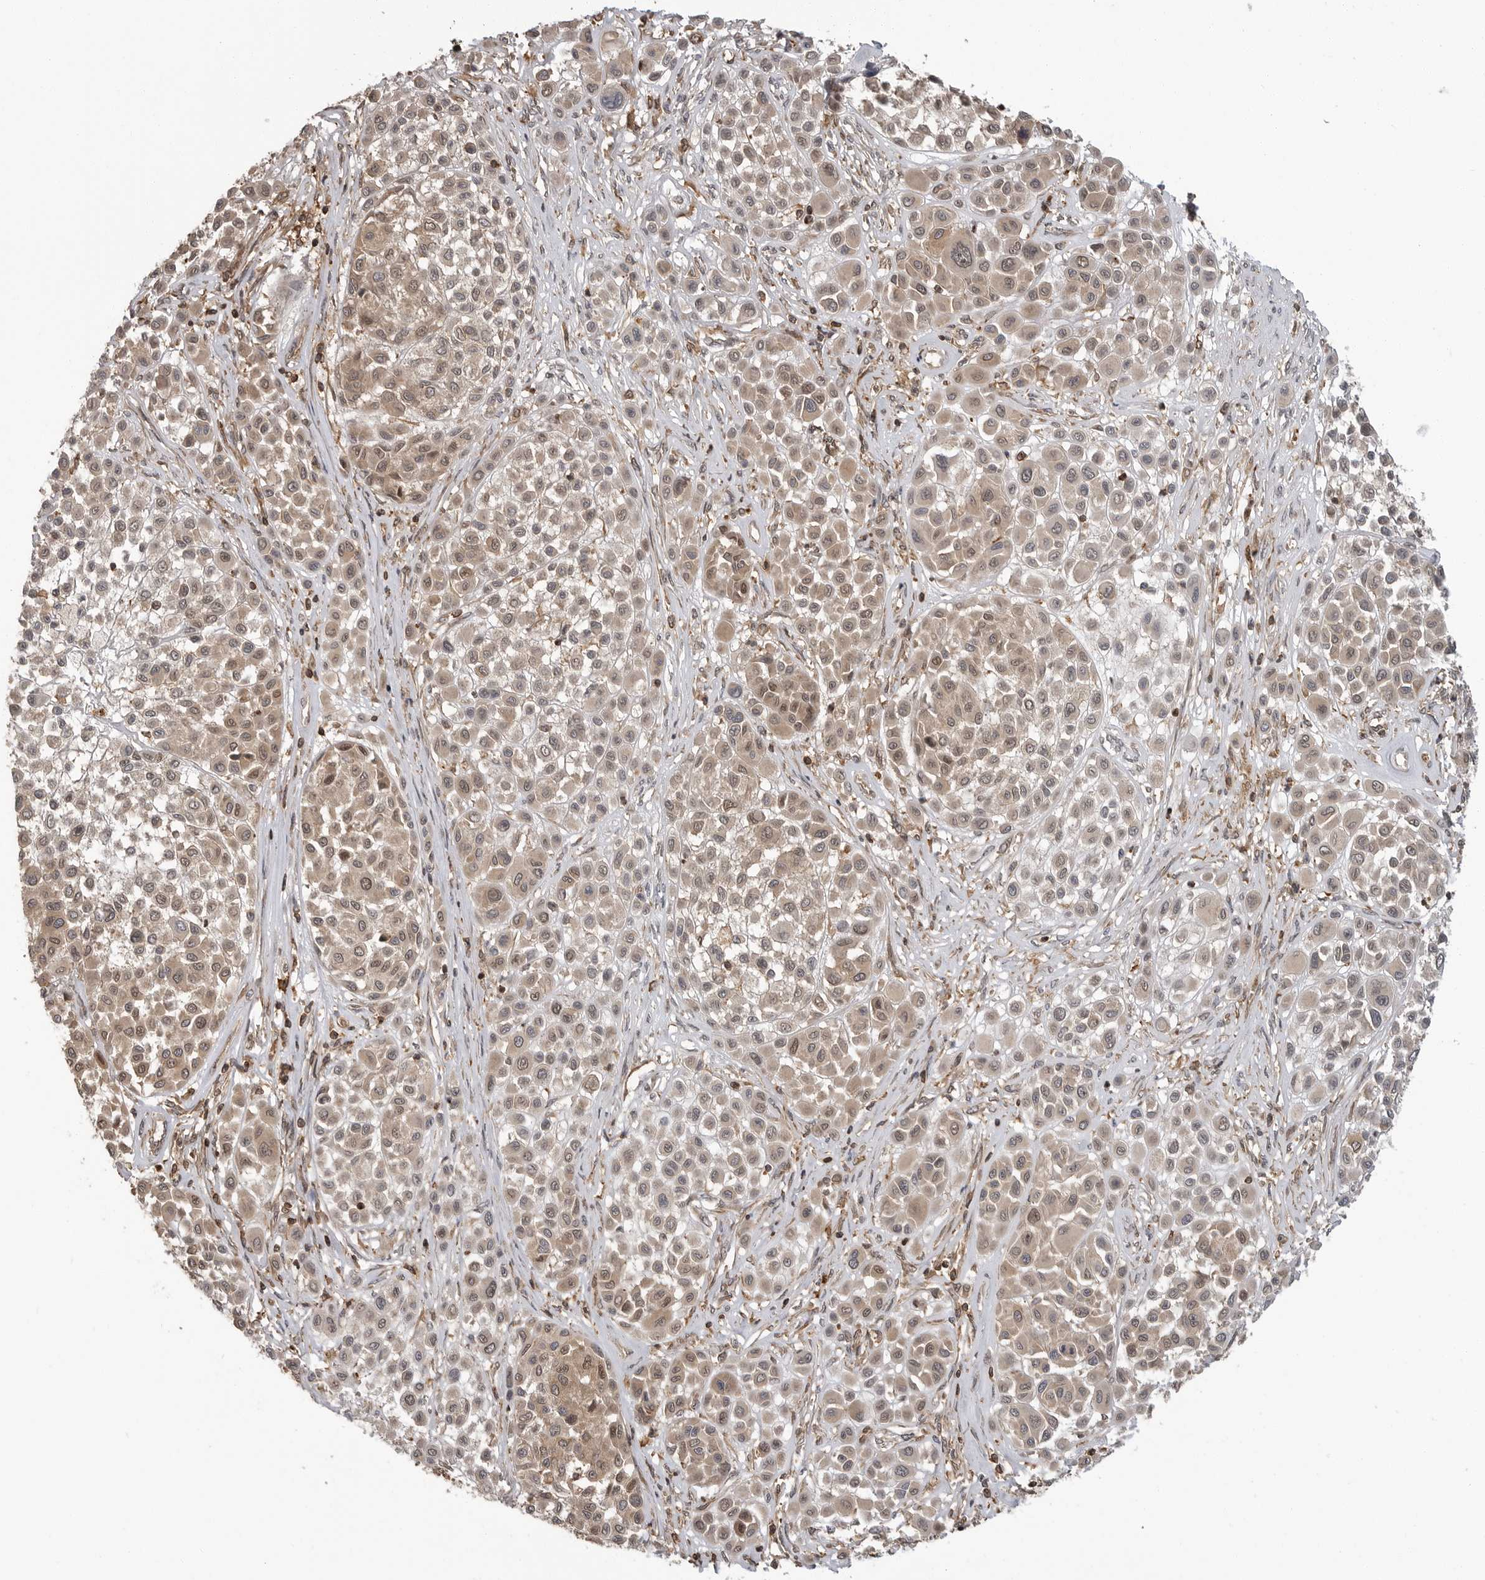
{"staining": {"intensity": "weak", "quantity": ">75%", "location": "cytoplasmic/membranous,nuclear"}, "tissue": "melanoma", "cell_type": "Tumor cells", "image_type": "cancer", "snomed": [{"axis": "morphology", "description": "Malignant melanoma, Metastatic site"}, {"axis": "topography", "description": "Soft tissue"}], "caption": "Immunohistochemical staining of human melanoma exhibits weak cytoplasmic/membranous and nuclear protein positivity in about >75% of tumor cells. (DAB (3,3'-diaminobenzidine) IHC with brightfield microscopy, high magnification).", "gene": "ERN1", "patient": {"sex": "male", "age": 41}}